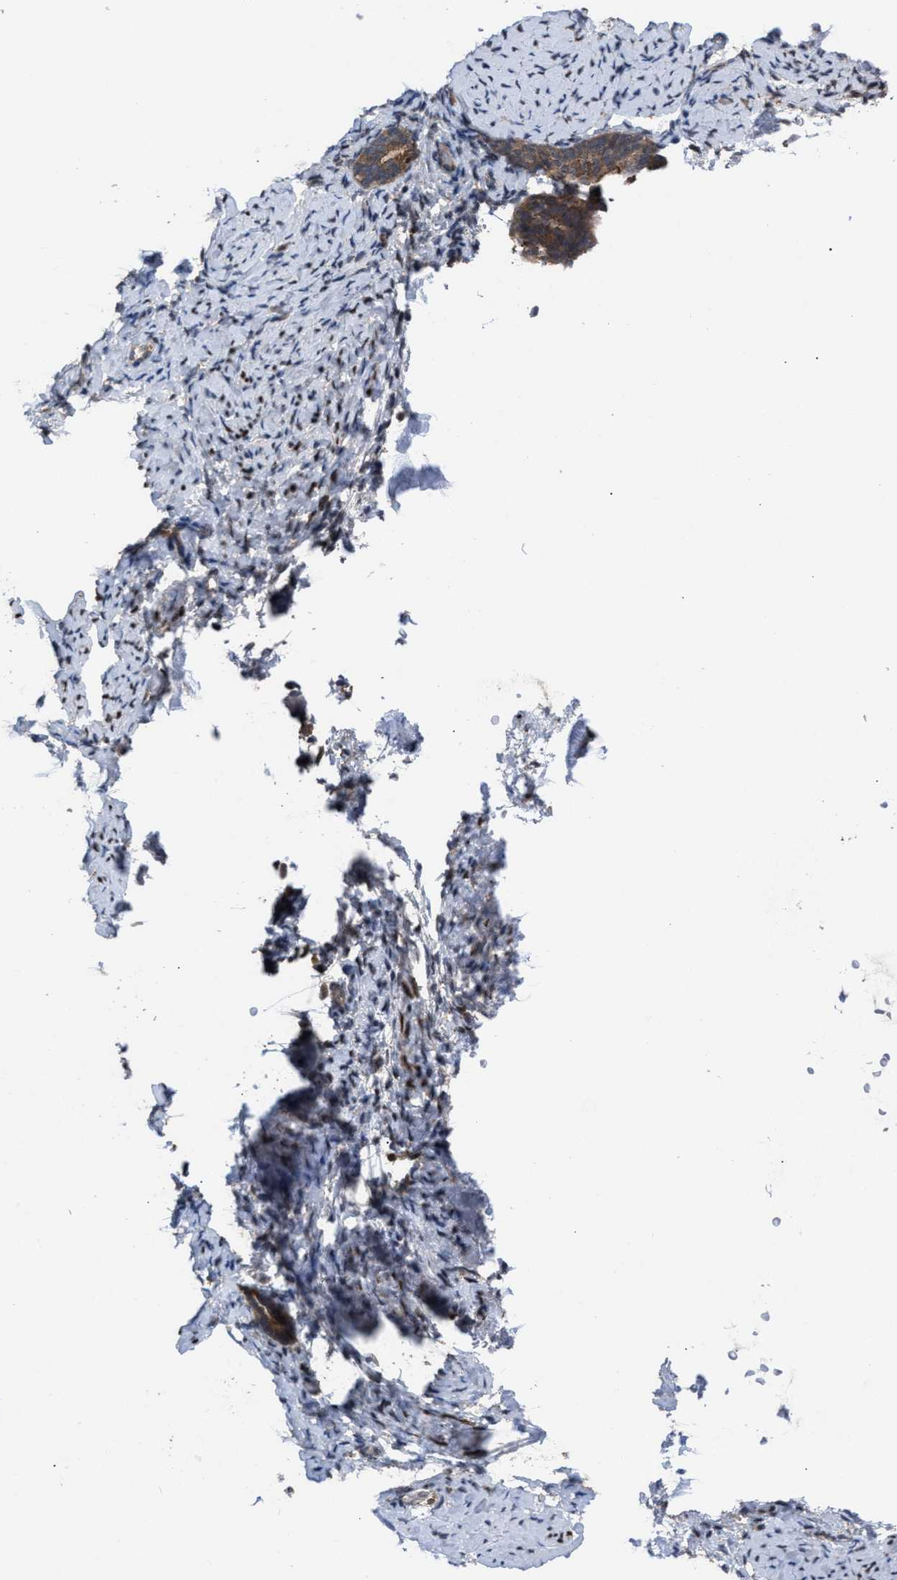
{"staining": {"intensity": "moderate", "quantity": ">75%", "location": "cytoplasmic/membranous"}, "tissue": "endometrium", "cell_type": "Glandular cells", "image_type": "normal", "snomed": [{"axis": "morphology", "description": "Normal tissue, NOS"}, {"axis": "topography", "description": "Endometrium"}], "caption": "A photomicrograph of human endometrium stained for a protein demonstrates moderate cytoplasmic/membranous brown staining in glandular cells. (DAB IHC, brown staining for protein, blue staining for nuclei).", "gene": "TP53BP2", "patient": {"sex": "female", "age": 51}}